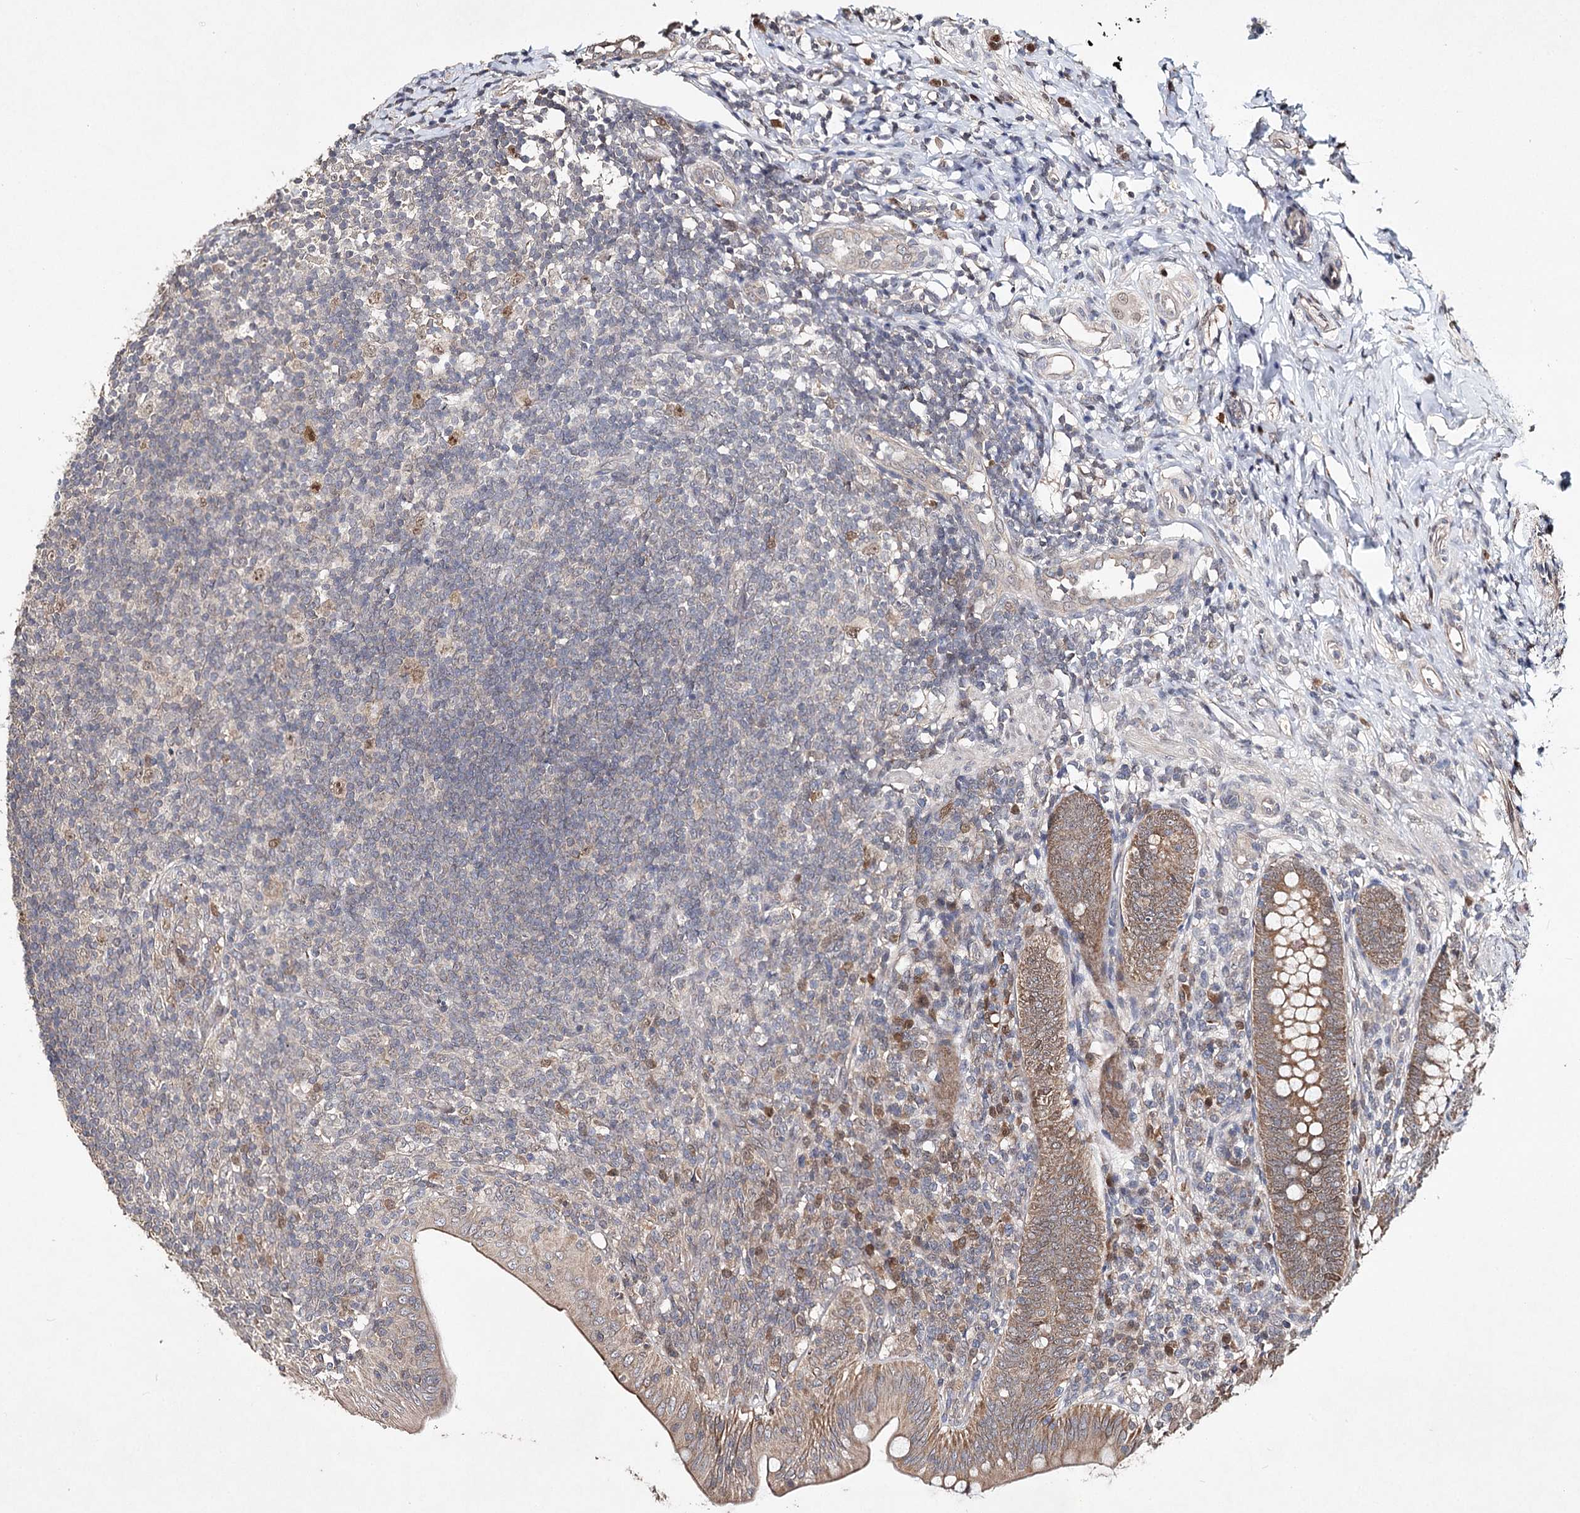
{"staining": {"intensity": "moderate", "quantity": ">75%", "location": "cytoplasmic/membranous"}, "tissue": "appendix", "cell_type": "Glandular cells", "image_type": "normal", "snomed": [{"axis": "morphology", "description": "Normal tissue, NOS"}, {"axis": "topography", "description": "Appendix"}], "caption": "Unremarkable appendix was stained to show a protein in brown. There is medium levels of moderate cytoplasmic/membranous staining in about >75% of glandular cells. (DAB (3,3'-diaminobenzidine) IHC with brightfield microscopy, high magnification).", "gene": "NOPCHAP1", "patient": {"sex": "male", "age": 14}}